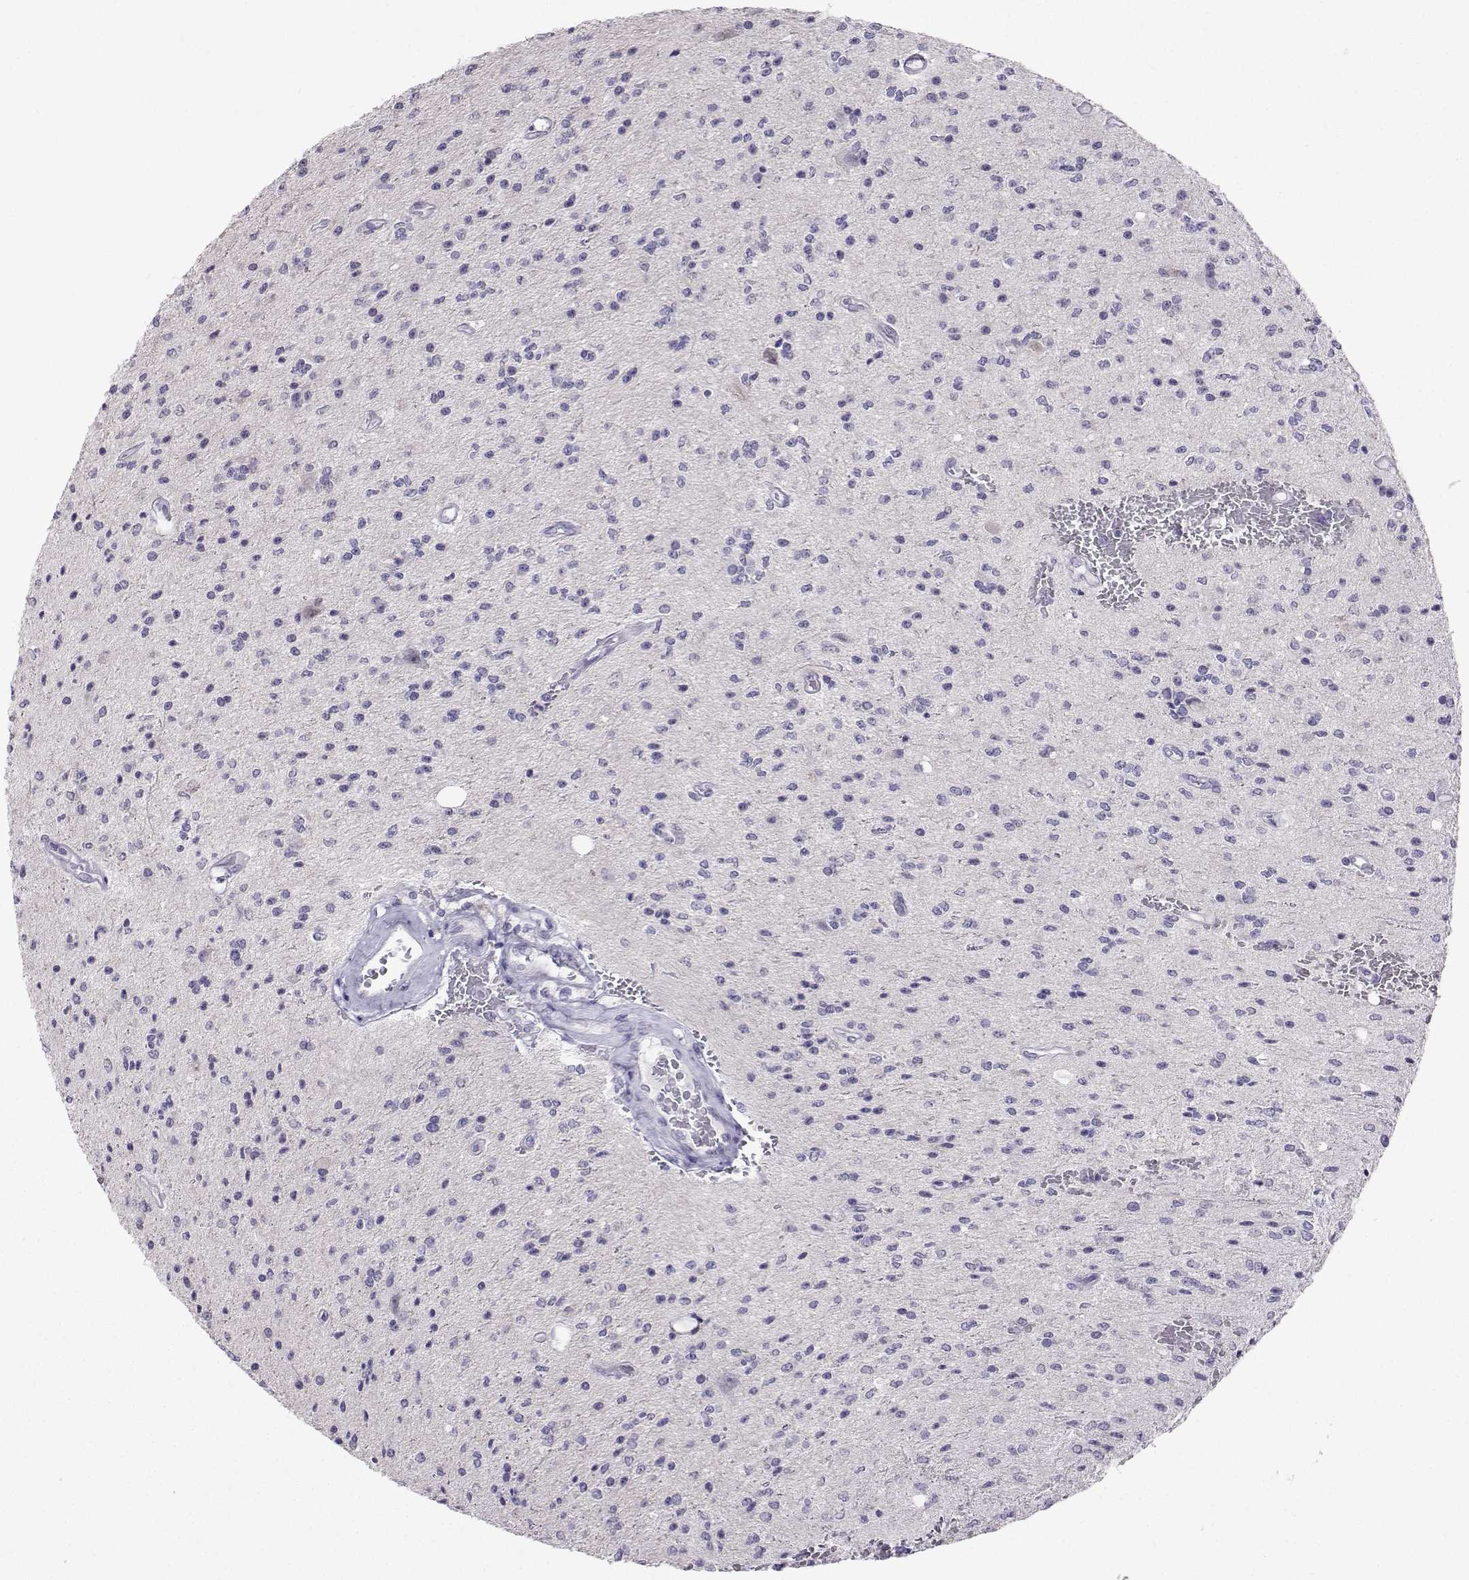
{"staining": {"intensity": "negative", "quantity": "none", "location": "none"}, "tissue": "glioma", "cell_type": "Tumor cells", "image_type": "cancer", "snomed": [{"axis": "morphology", "description": "Glioma, malignant, Low grade"}, {"axis": "topography", "description": "Brain"}], "caption": "Image shows no significant protein expression in tumor cells of glioma. (DAB (3,3'-diaminobenzidine) immunohistochemistry (IHC) with hematoxylin counter stain).", "gene": "KIF17", "patient": {"sex": "male", "age": 67}}